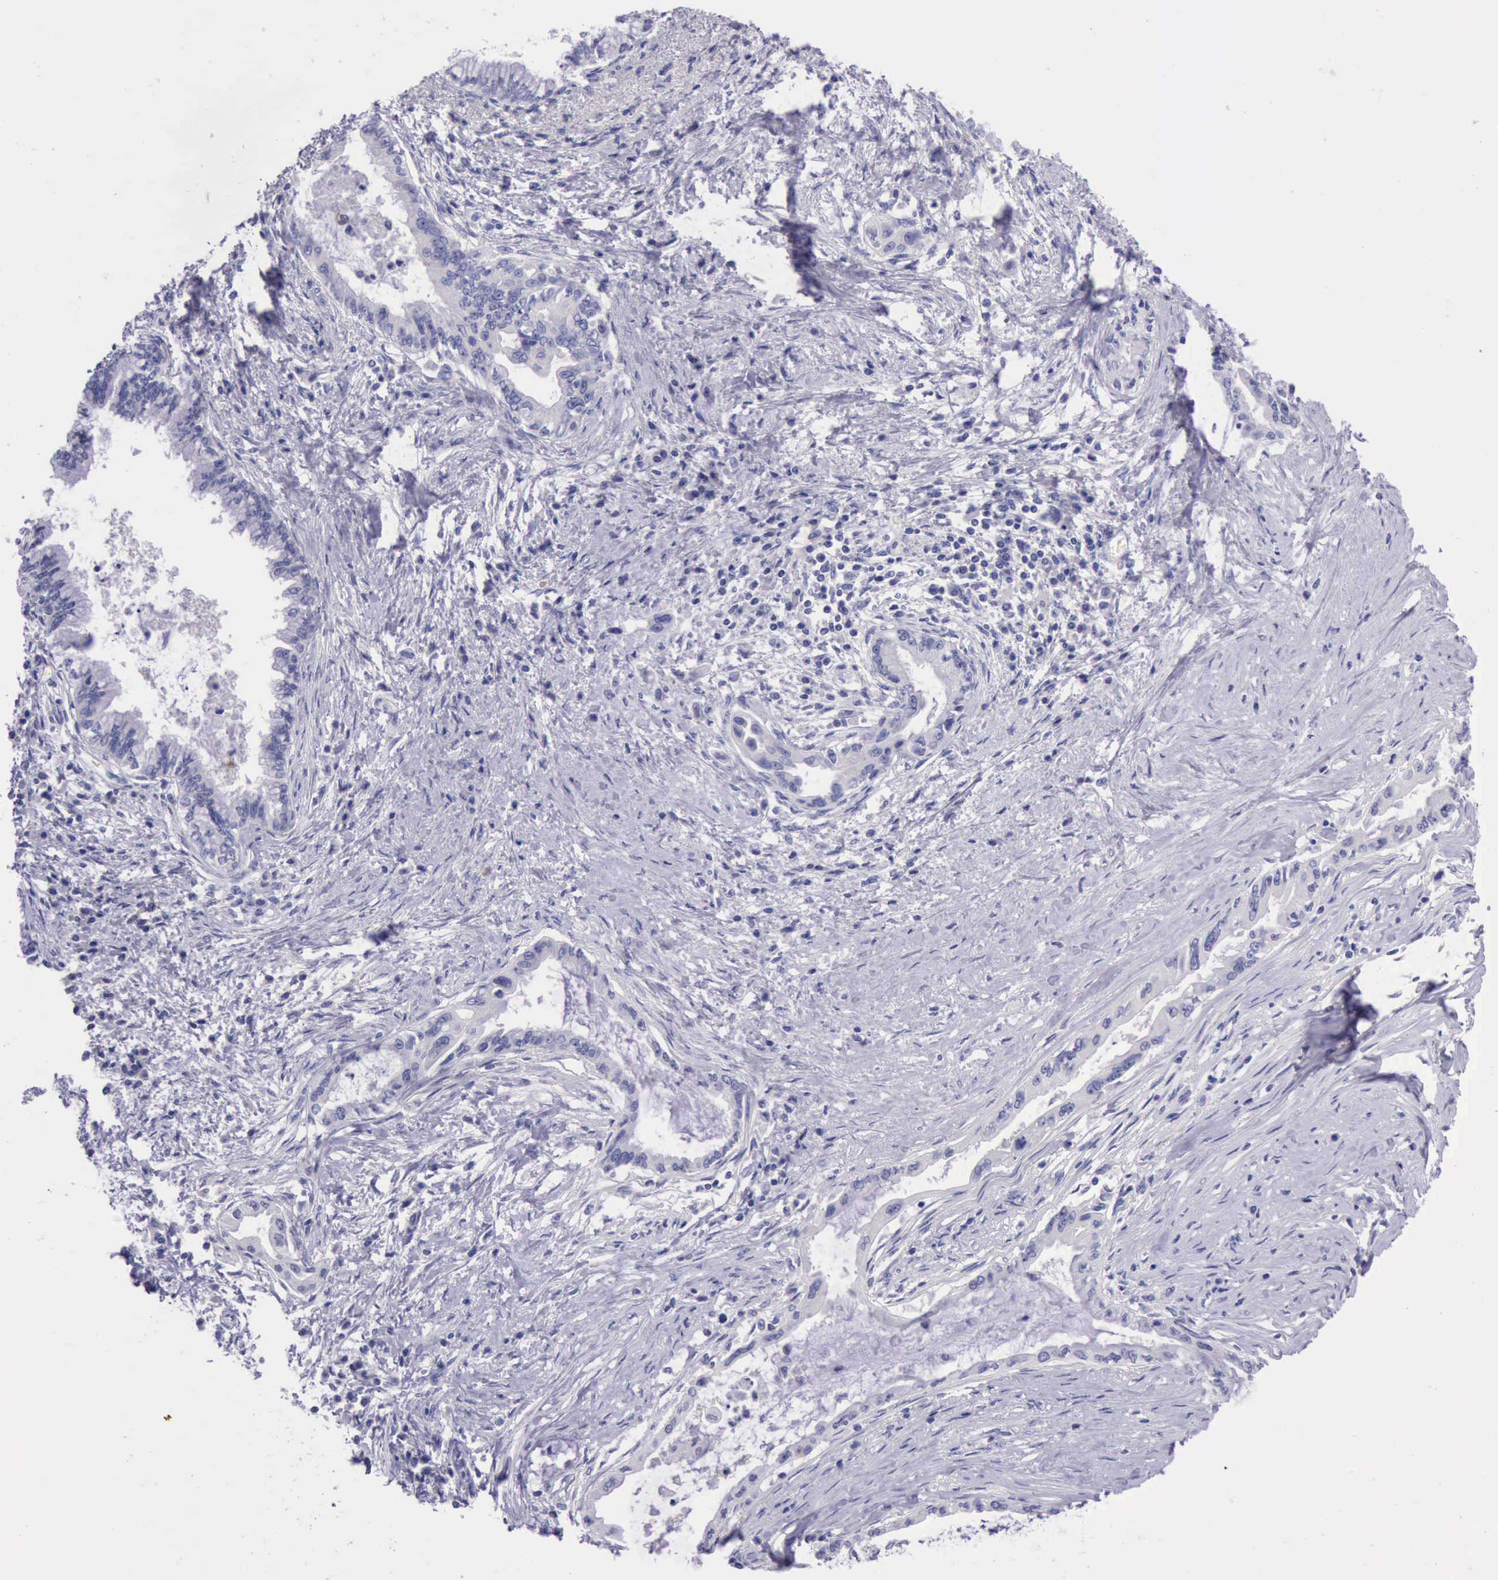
{"staining": {"intensity": "negative", "quantity": "none", "location": "none"}, "tissue": "pancreatic cancer", "cell_type": "Tumor cells", "image_type": "cancer", "snomed": [{"axis": "morphology", "description": "Adenocarcinoma, NOS"}, {"axis": "topography", "description": "Pancreas"}], "caption": "IHC of pancreatic cancer (adenocarcinoma) reveals no staining in tumor cells. (DAB immunohistochemistry visualized using brightfield microscopy, high magnification).", "gene": "LRFN5", "patient": {"sex": "female", "age": 64}}